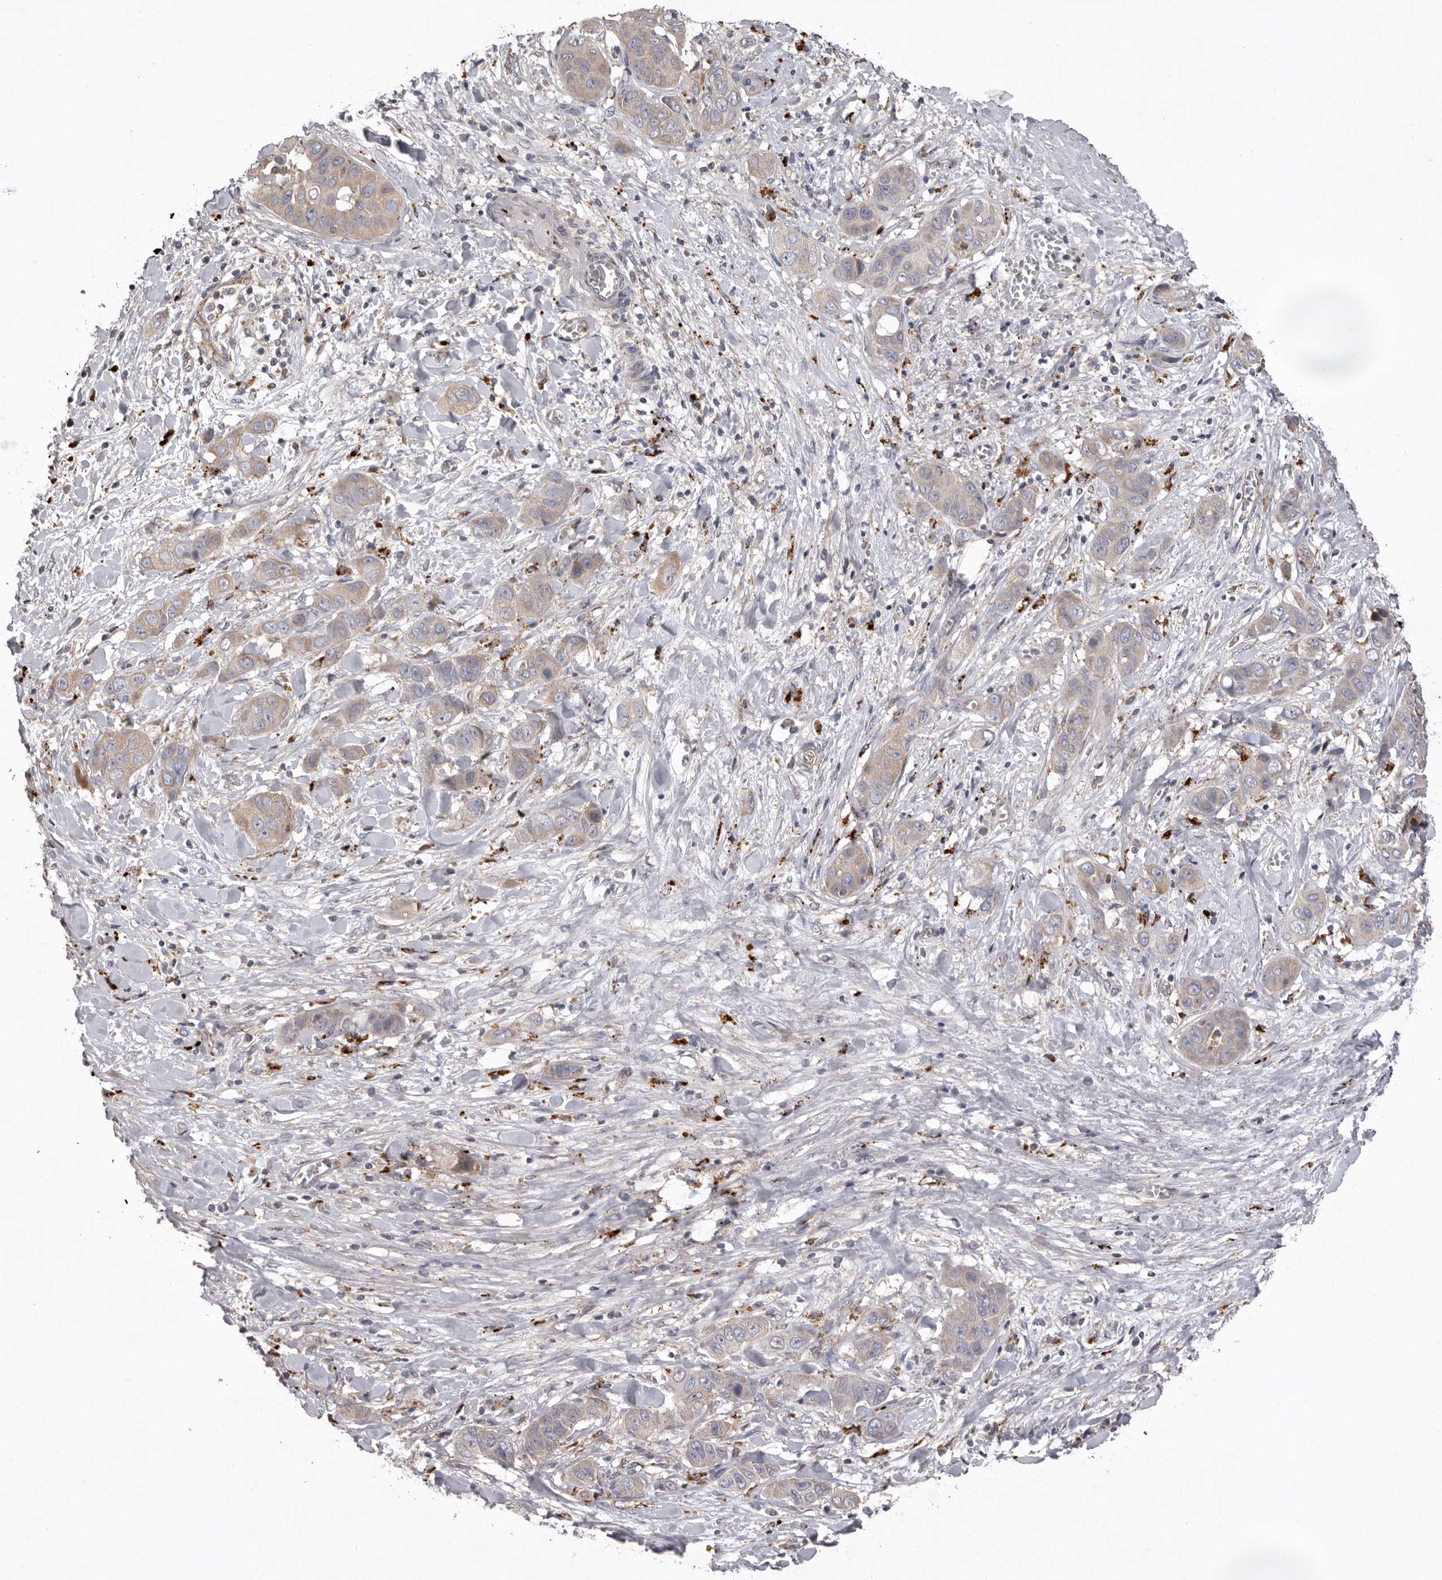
{"staining": {"intensity": "weak", "quantity": "<25%", "location": "cytoplasmic/membranous"}, "tissue": "liver cancer", "cell_type": "Tumor cells", "image_type": "cancer", "snomed": [{"axis": "morphology", "description": "Cholangiocarcinoma"}, {"axis": "topography", "description": "Liver"}], "caption": "Liver cancer stained for a protein using IHC displays no positivity tumor cells.", "gene": "WDR47", "patient": {"sex": "female", "age": 52}}